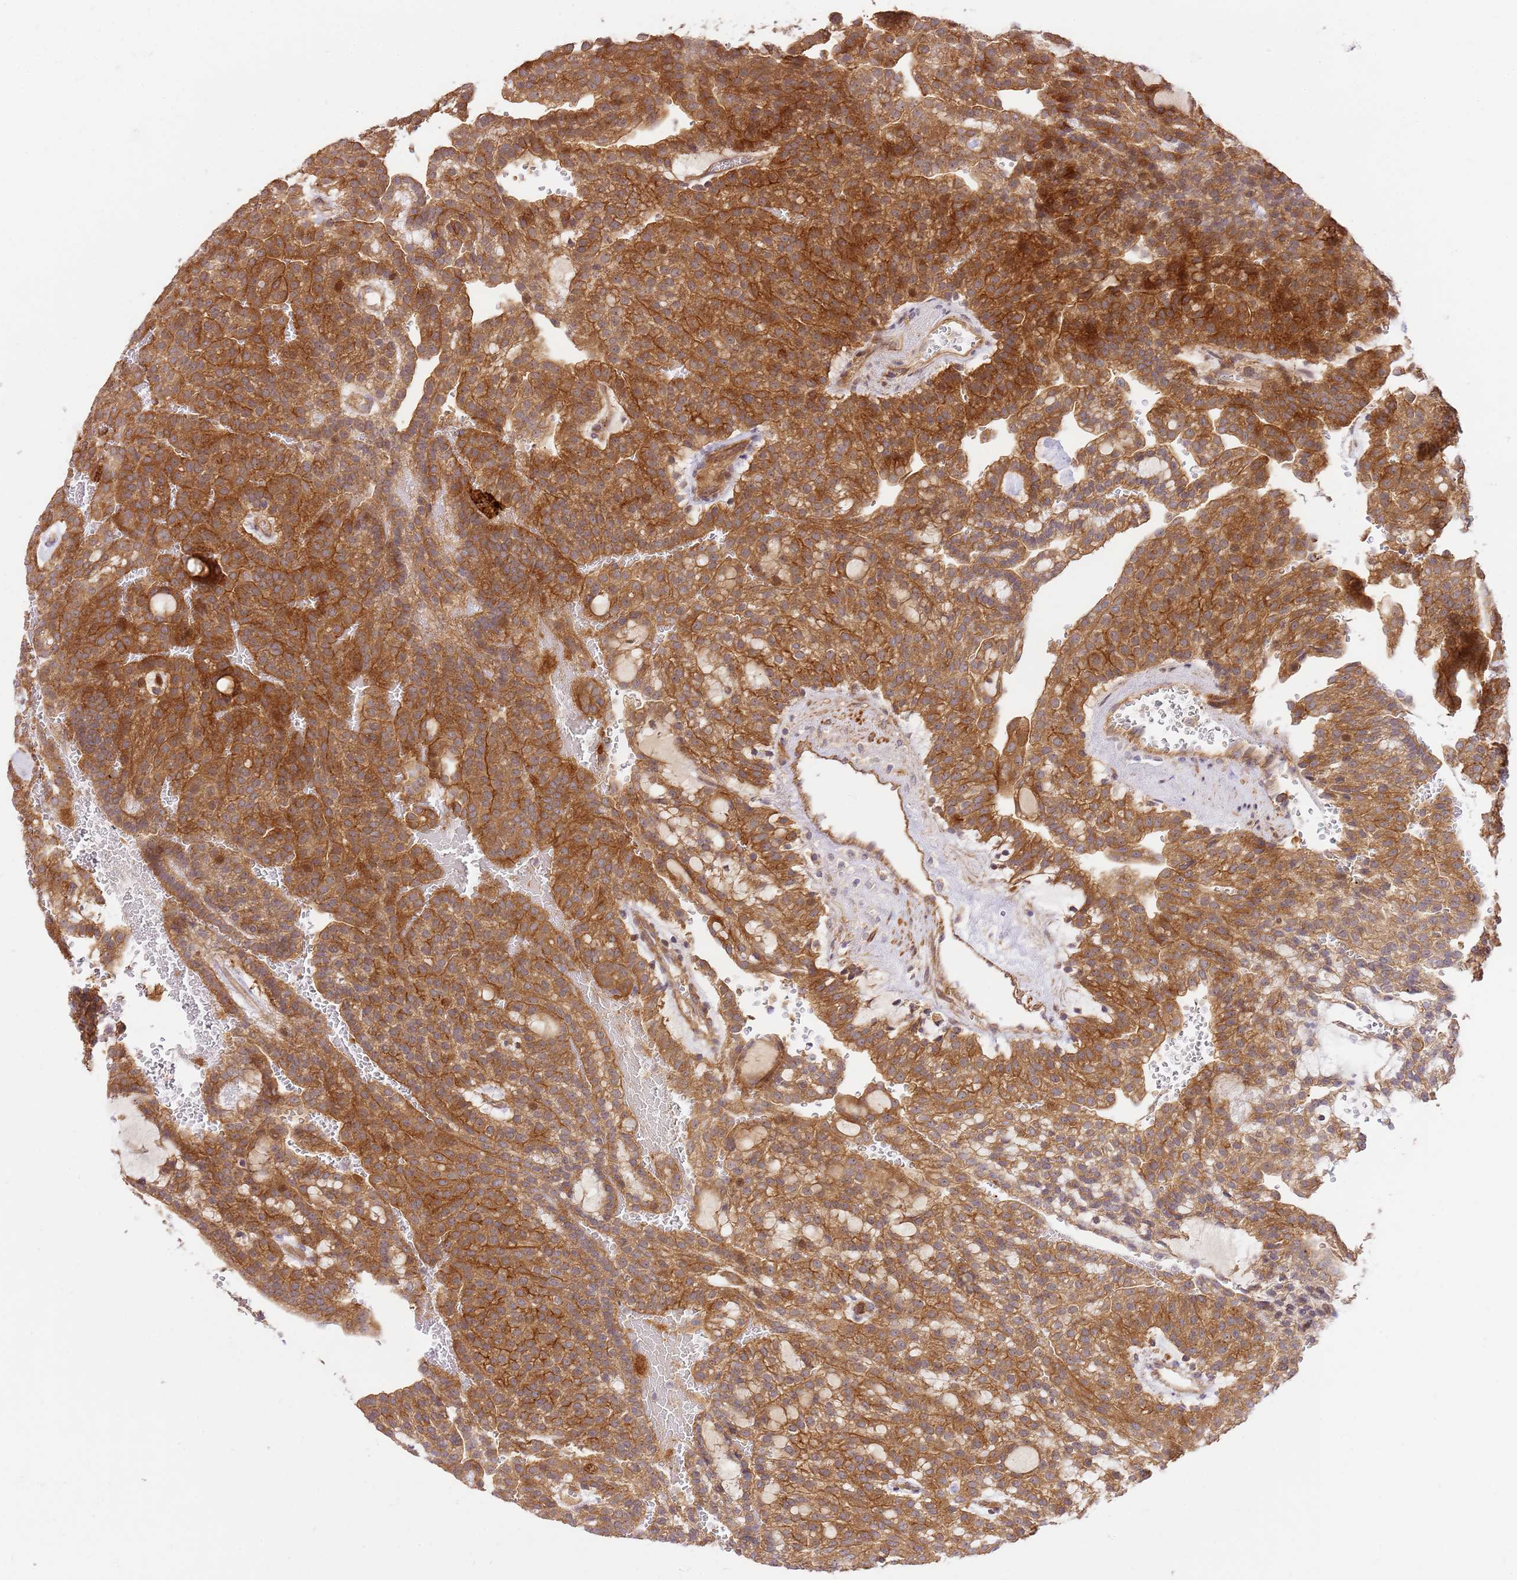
{"staining": {"intensity": "moderate", "quantity": ">75%", "location": "cytoplasmic/membranous"}, "tissue": "renal cancer", "cell_type": "Tumor cells", "image_type": "cancer", "snomed": [{"axis": "morphology", "description": "Adenocarcinoma, NOS"}, {"axis": "topography", "description": "Kidney"}], "caption": "Approximately >75% of tumor cells in human adenocarcinoma (renal) reveal moderate cytoplasmic/membranous protein expression as visualized by brown immunohistochemical staining.", "gene": "GAREM1", "patient": {"sex": "male", "age": 63}}